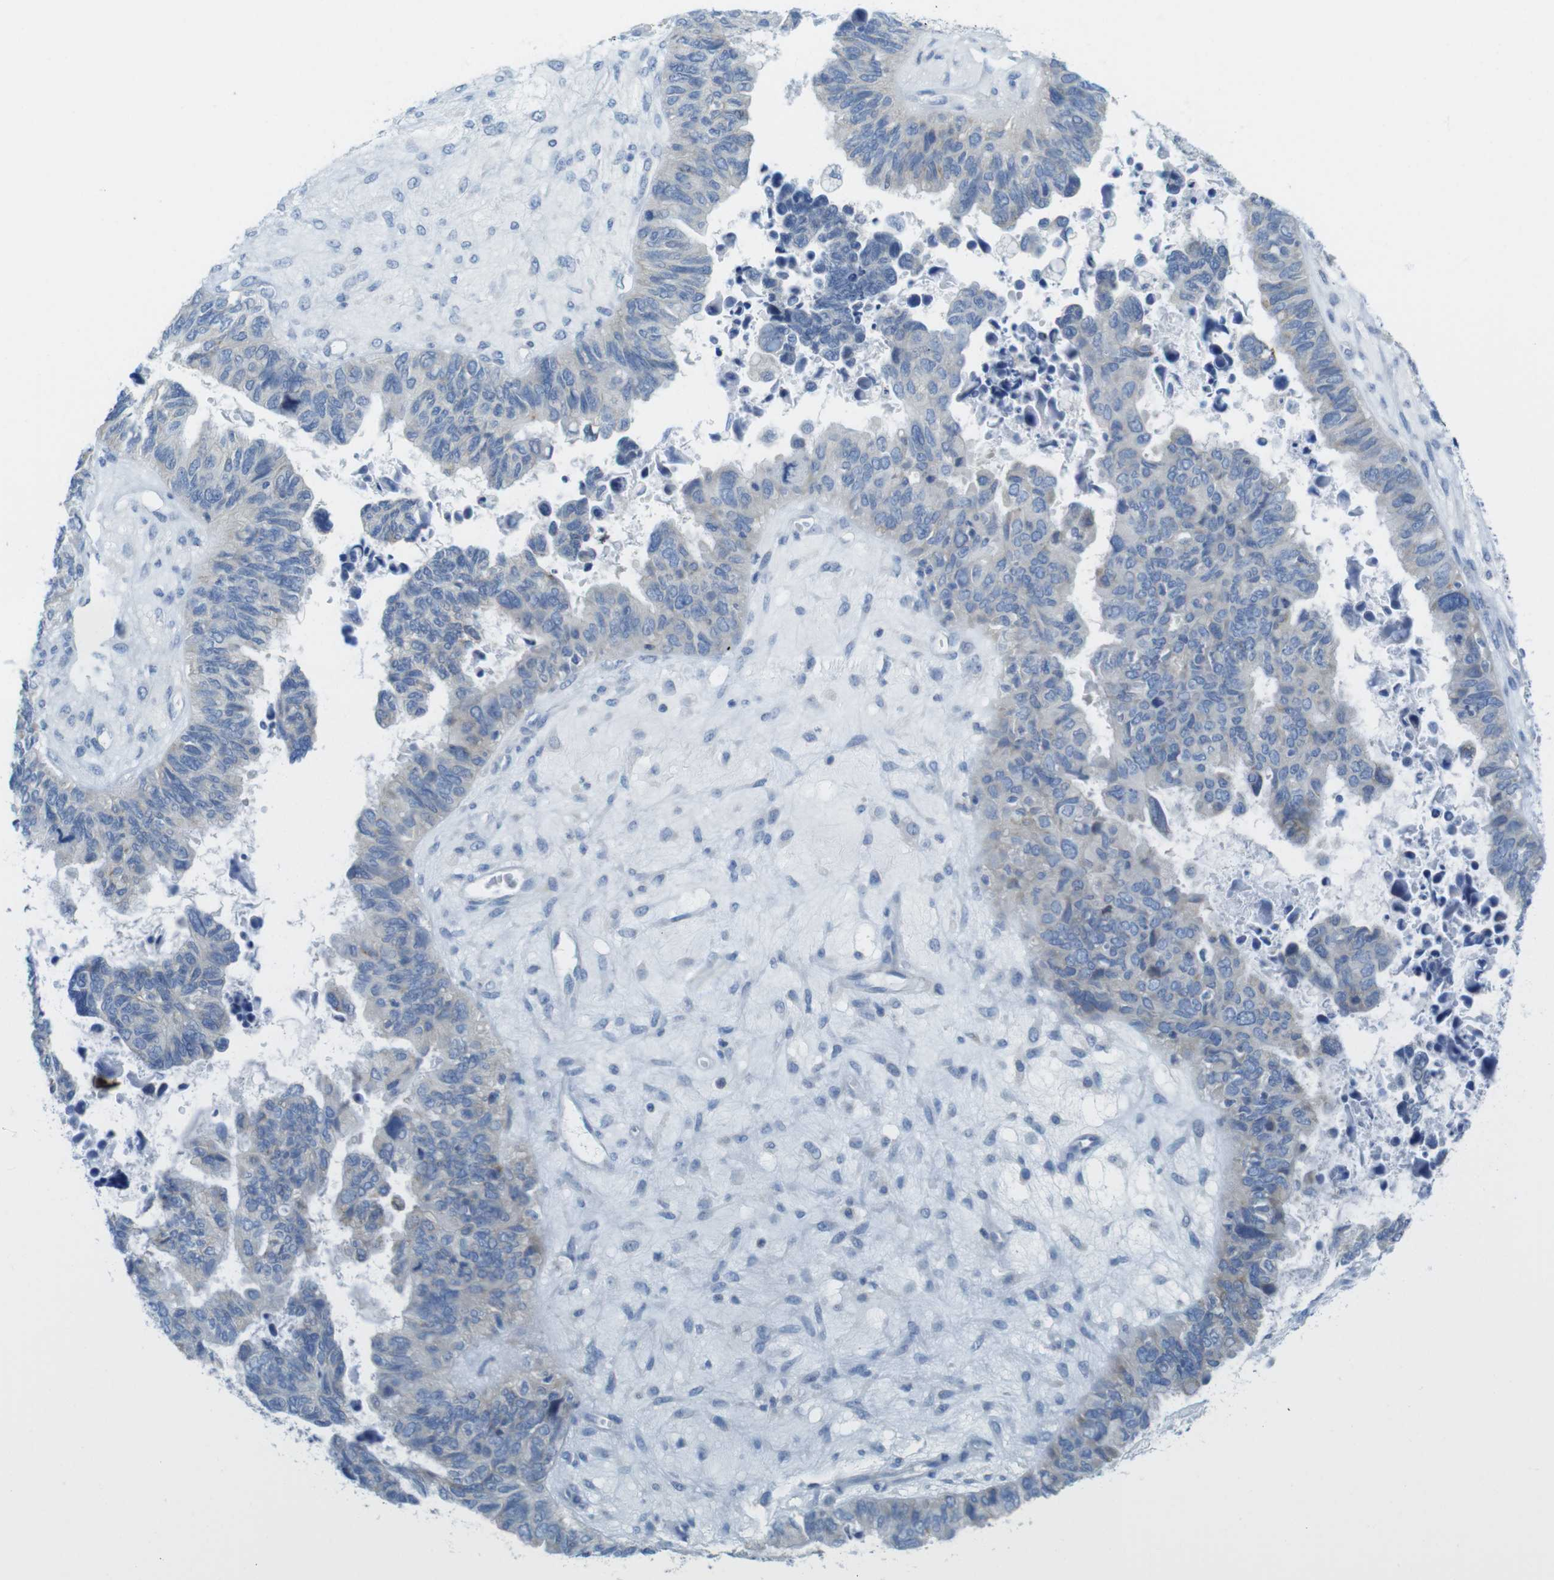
{"staining": {"intensity": "weak", "quantity": "<25%", "location": "cytoplasmic/membranous"}, "tissue": "ovarian cancer", "cell_type": "Tumor cells", "image_type": "cancer", "snomed": [{"axis": "morphology", "description": "Cystadenocarcinoma, serous, NOS"}, {"axis": "topography", "description": "Ovary"}], "caption": "An image of human ovarian cancer is negative for staining in tumor cells. Brightfield microscopy of immunohistochemistry stained with DAB (3,3'-diaminobenzidine) (brown) and hematoxylin (blue), captured at high magnification.", "gene": "ASIC5", "patient": {"sex": "female", "age": 79}}